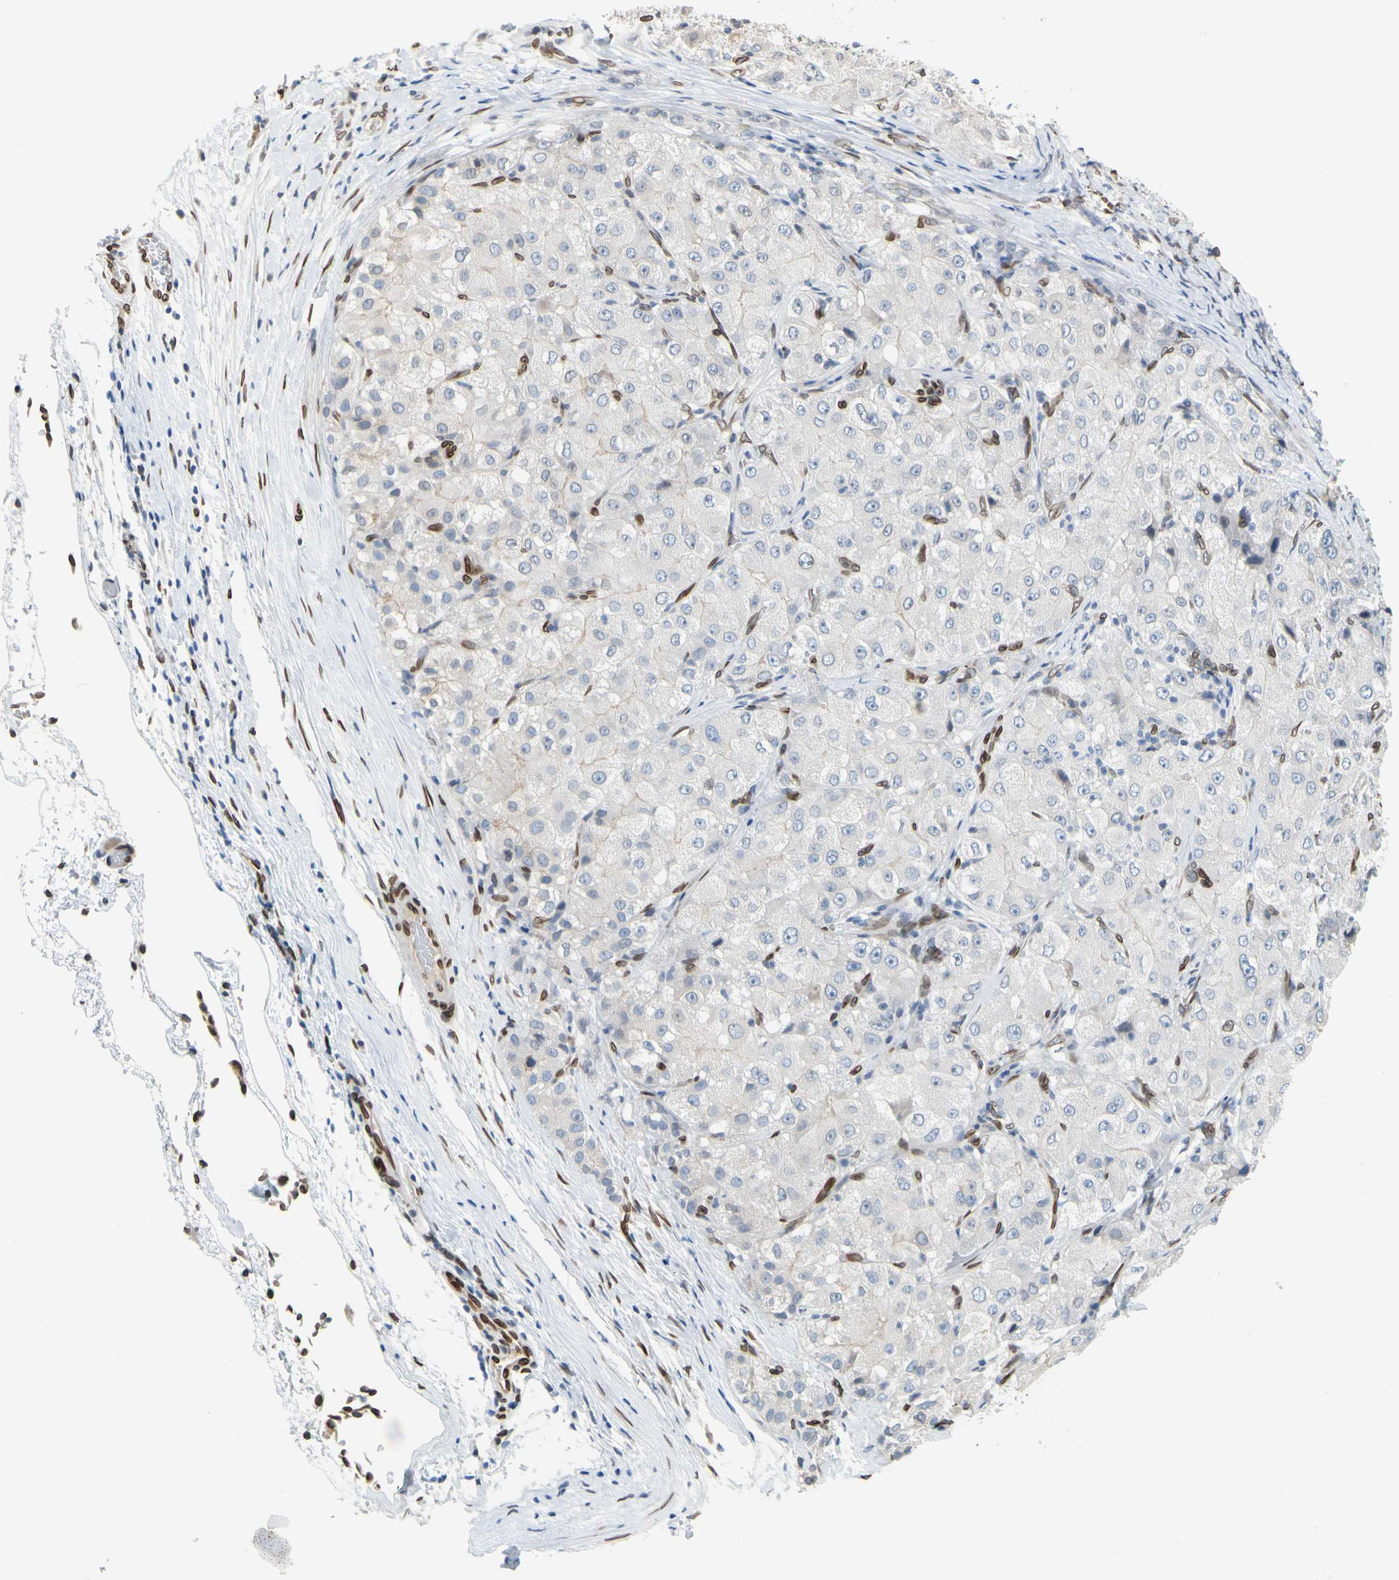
{"staining": {"intensity": "moderate", "quantity": "<25%", "location": "cytoplasmic/membranous,nuclear"}, "tissue": "liver cancer", "cell_type": "Tumor cells", "image_type": "cancer", "snomed": [{"axis": "morphology", "description": "Carcinoma, Hepatocellular, NOS"}, {"axis": "topography", "description": "Liver"}], "caption": "High-magnification brightfield microscopy of liver cancer stained with DAB (brown) and counterstained with hematoxylin (blue). tumor cells exhibit moderate cytoplasmic/membranous and nuclear expression is seen in about<25% of cells.", "gene": "SUN1", "patient": {"sex": "male", "age": 80}}